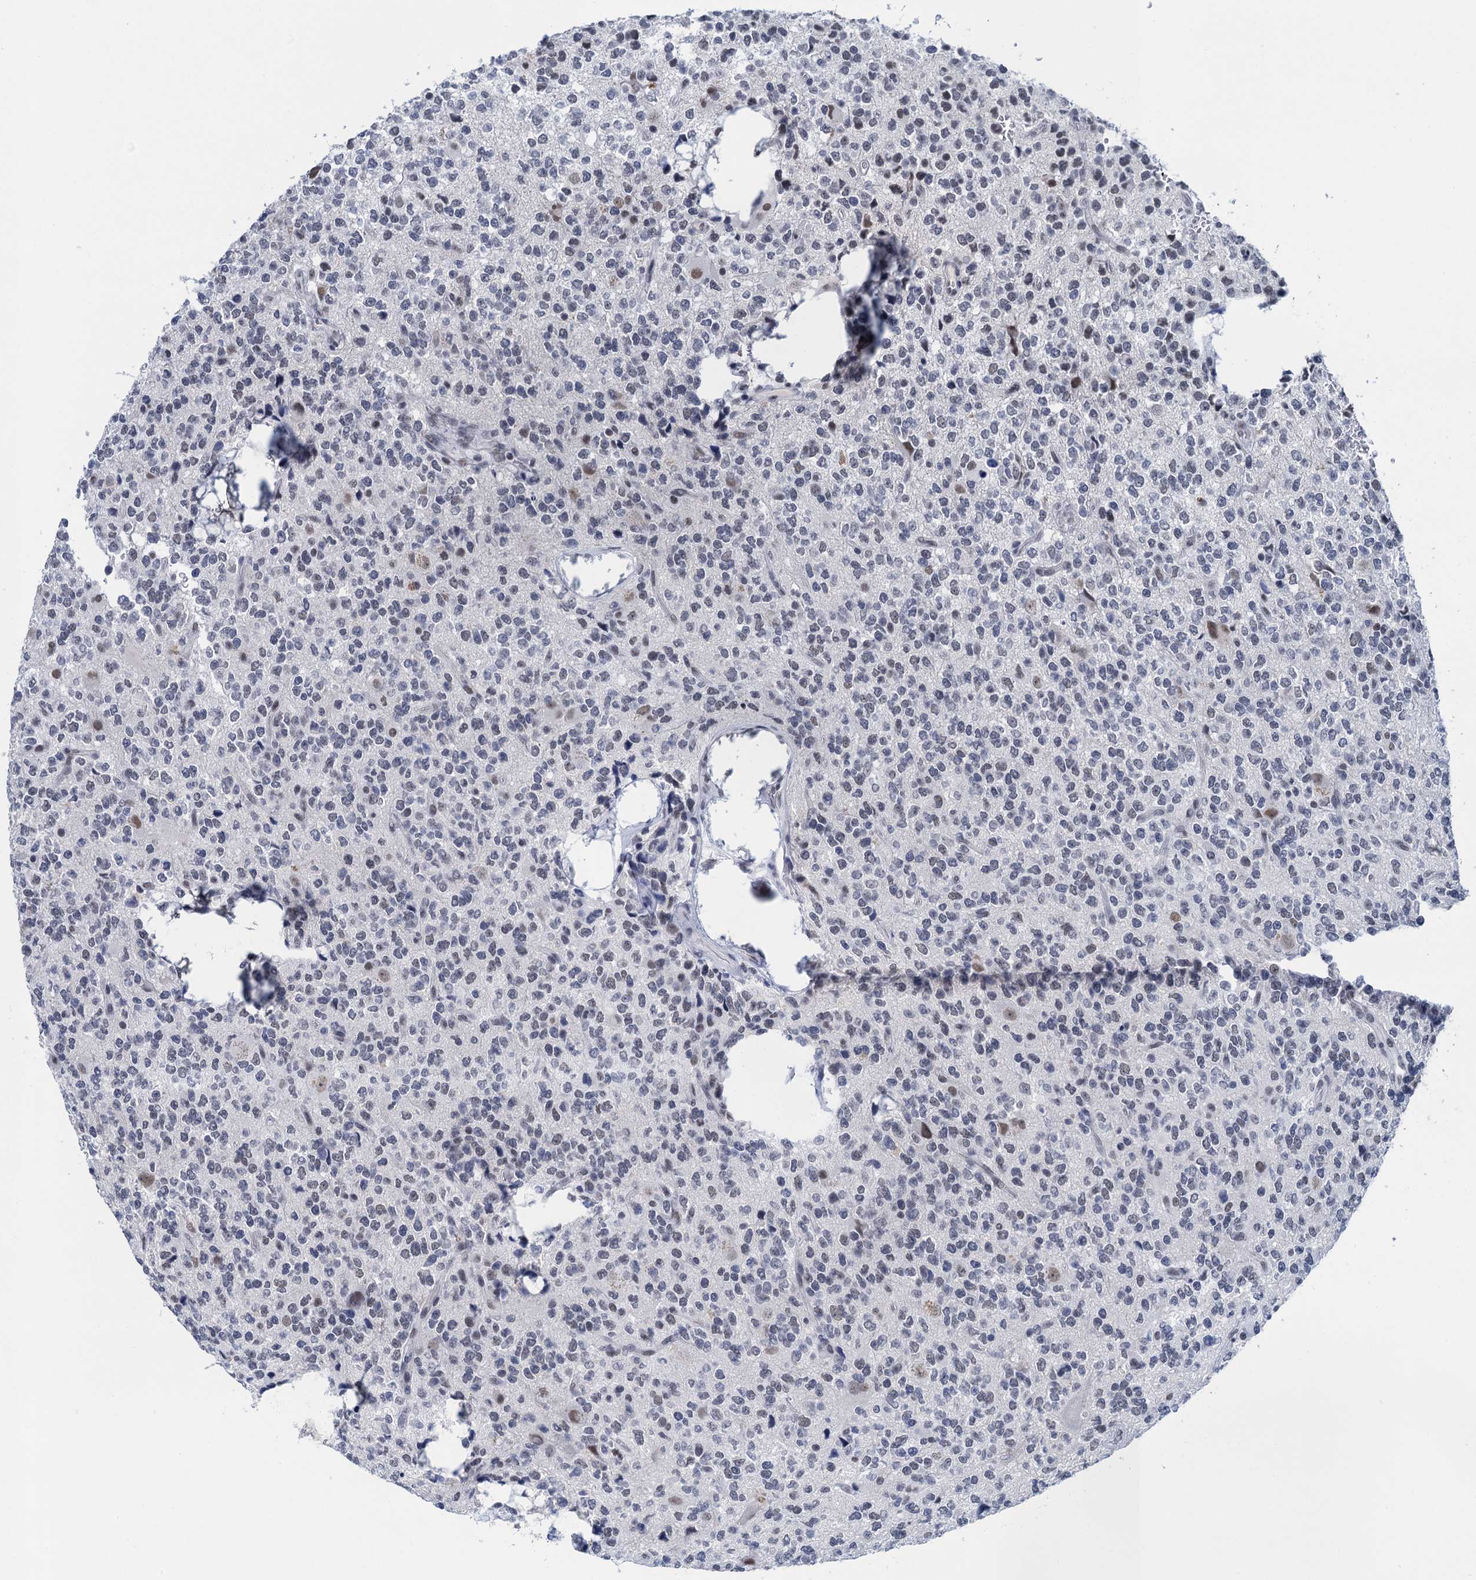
{"staining": {"intensity": "weak", "quantity": "<25%", "location": "nuclear"}, "tissue": "glioma", "cell_type": "Tumor cells", "image_type": "cancer", "snomed": [{"axis": "morphology", "description": "Glioma, malignant, High grade"}, {"axis": "topography", "description": "Brain"}], "caption": "There is no significant expression in tumor cells of glioma. Brightfield microscopy of immunohistochemistry (IHC) stained with DAB (3,3'-diaminobenzidine) (brown) and hematoxylin (blue), captured at high magnification.", "gene": "EPS8L1", "patient": {"sex": "female", "age": 62}}